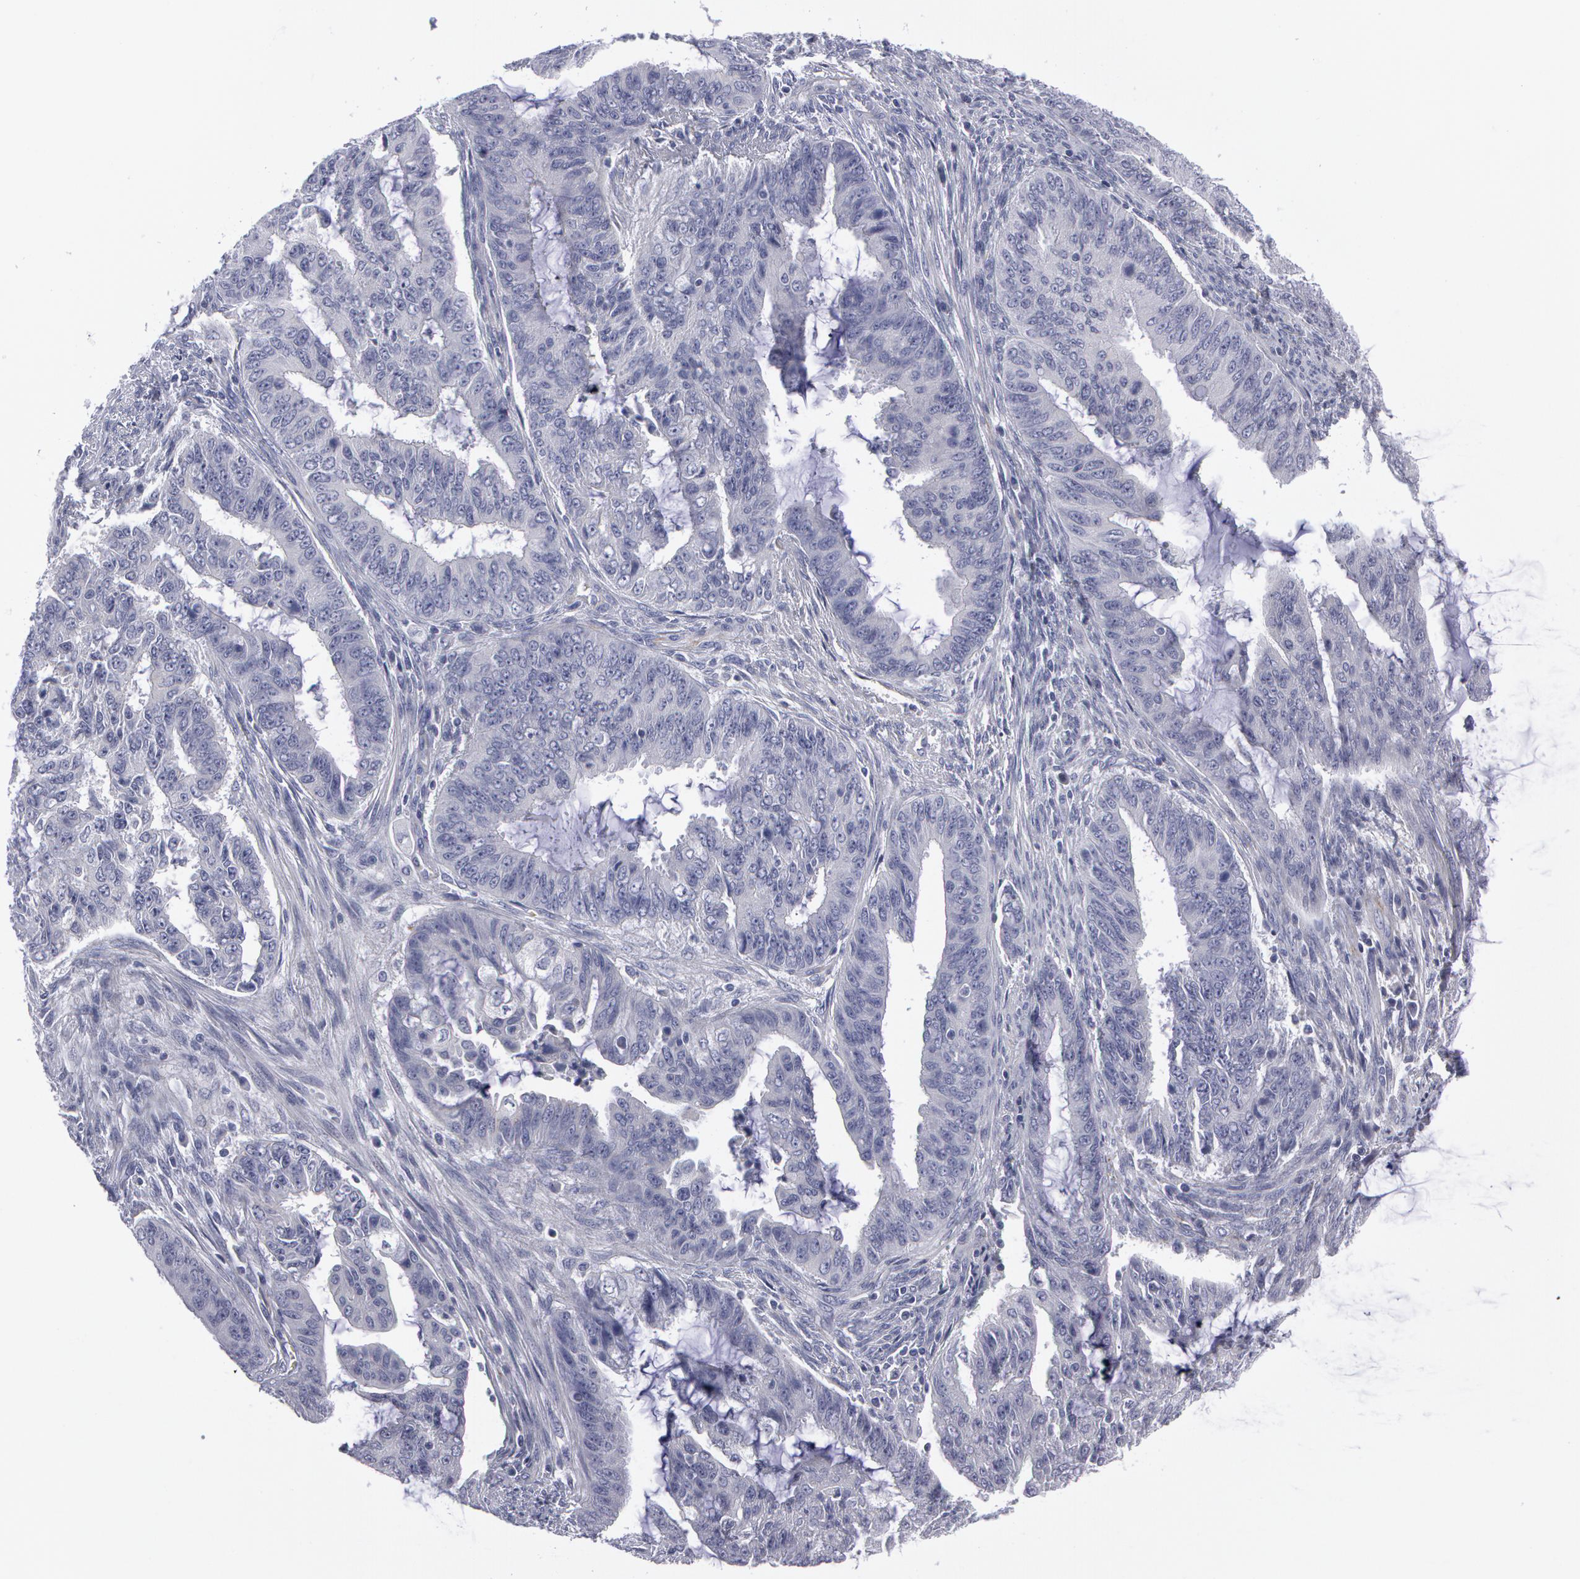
{"staining": {"intensity": "negative", "quantity": "none", "location": "none"}, "tissue": "endometrial cancer", "cell_type": "Tumor cells", "image_type": "cancer", "snomed": [{"axis": "morphology", "description": "Adenocarcinoma, NOS"}, {"axis": "topography", "description": "Endometrium"}], "caption": "Tumor cells show no significant expression in endometrial cancer. (Stains: DAB (3,3'-diaminobenzidine) immunohistochemistry (IHC) with hematoxylin counter stain, Microscopy: brightfield microscopy at high magnification).", "gene": "SMC1B", "patient": {"sex": "female", "age": 75}}